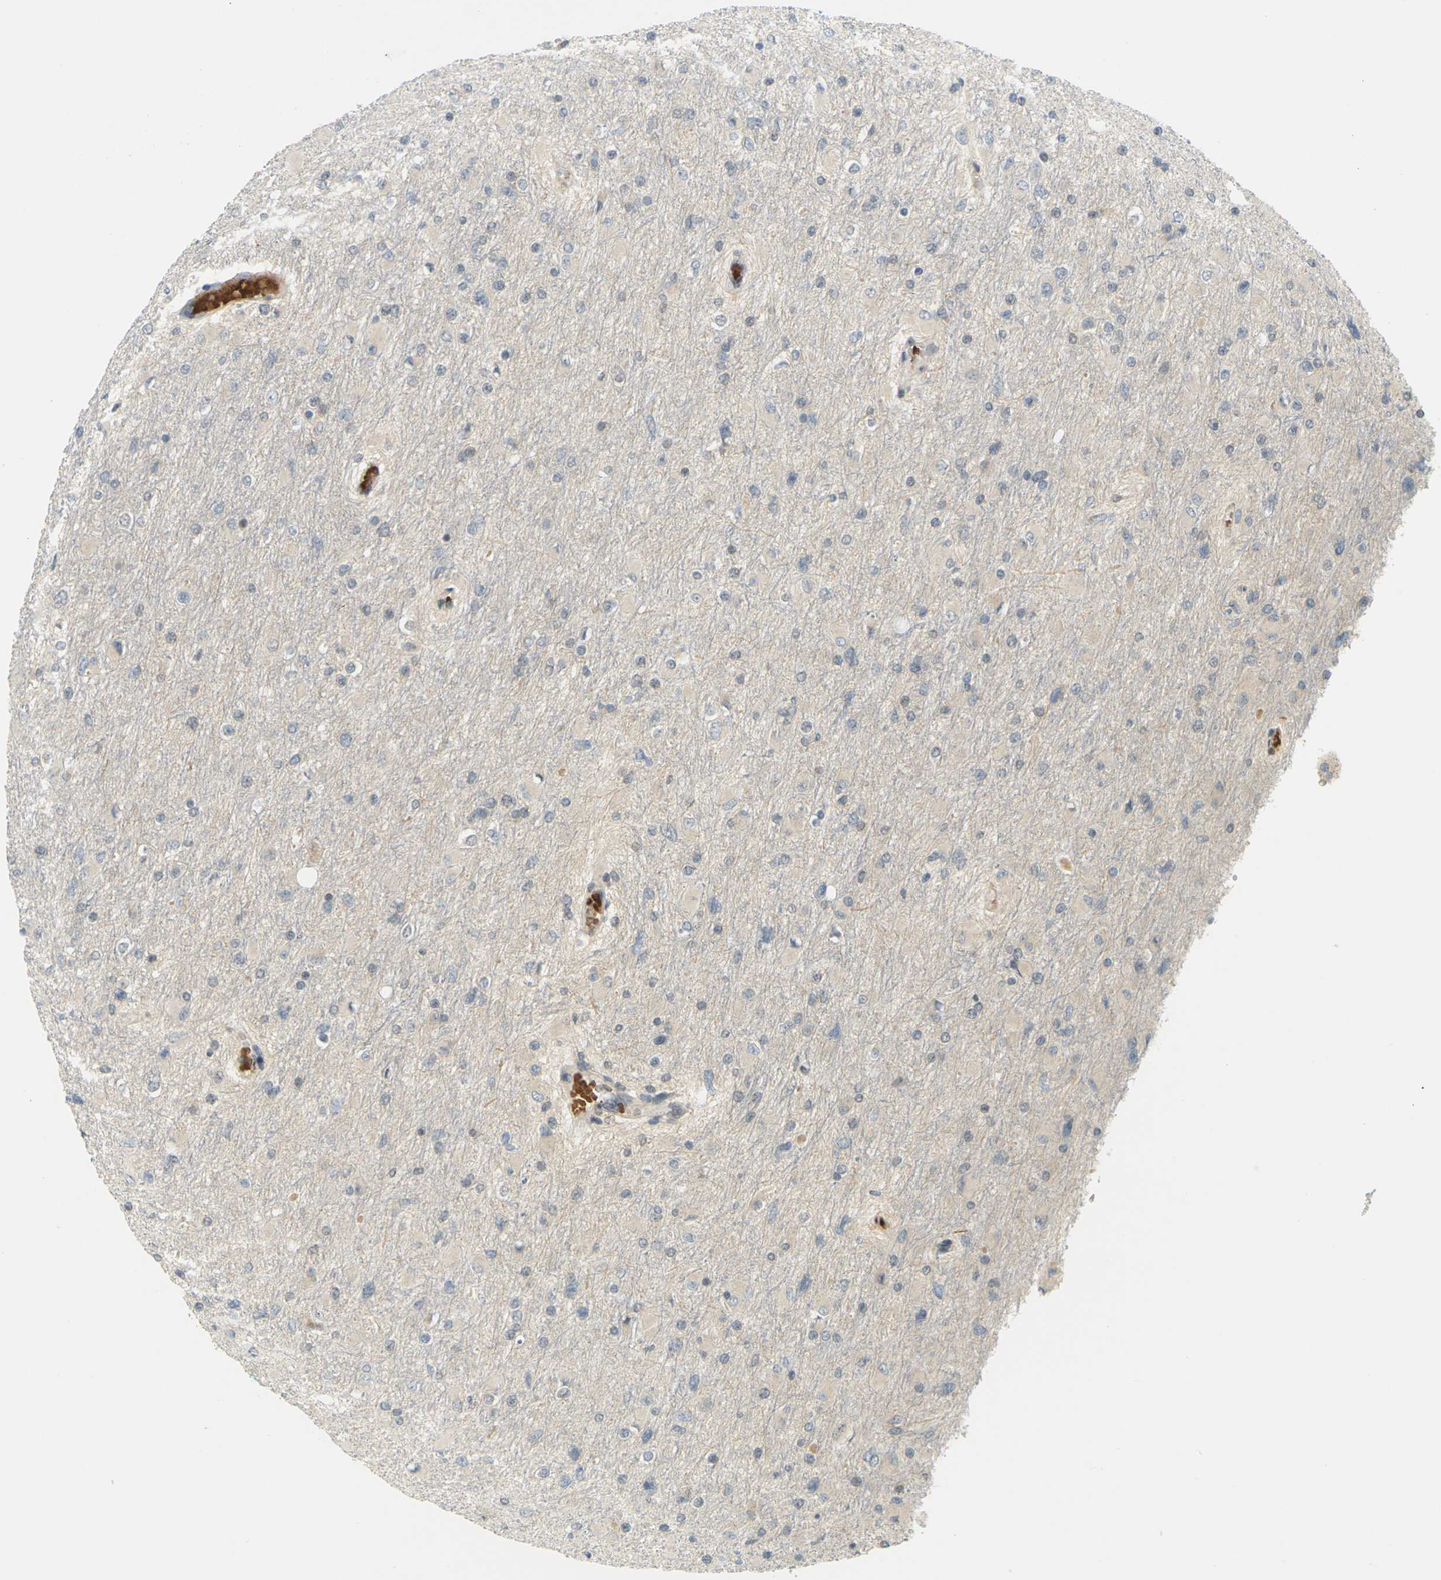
{"staining": {"intensity": "negative", "quantity": "none", "location": "none"}, "tissue": "glioma", "cell_type": "Tumor cells", "image_type": "cancer", "snomed": [{"axis": "morphology", "description": "Glioma, malignant, High grade"}, {"axis": "topography", "description": "Cerebral cortex"}], "caption": "IHC image of human glioma stained for a protein (brown), which shows no staining in tumor cells.", "gene": "SOCS6", "patient": {"sex": "female", "age": 36}}